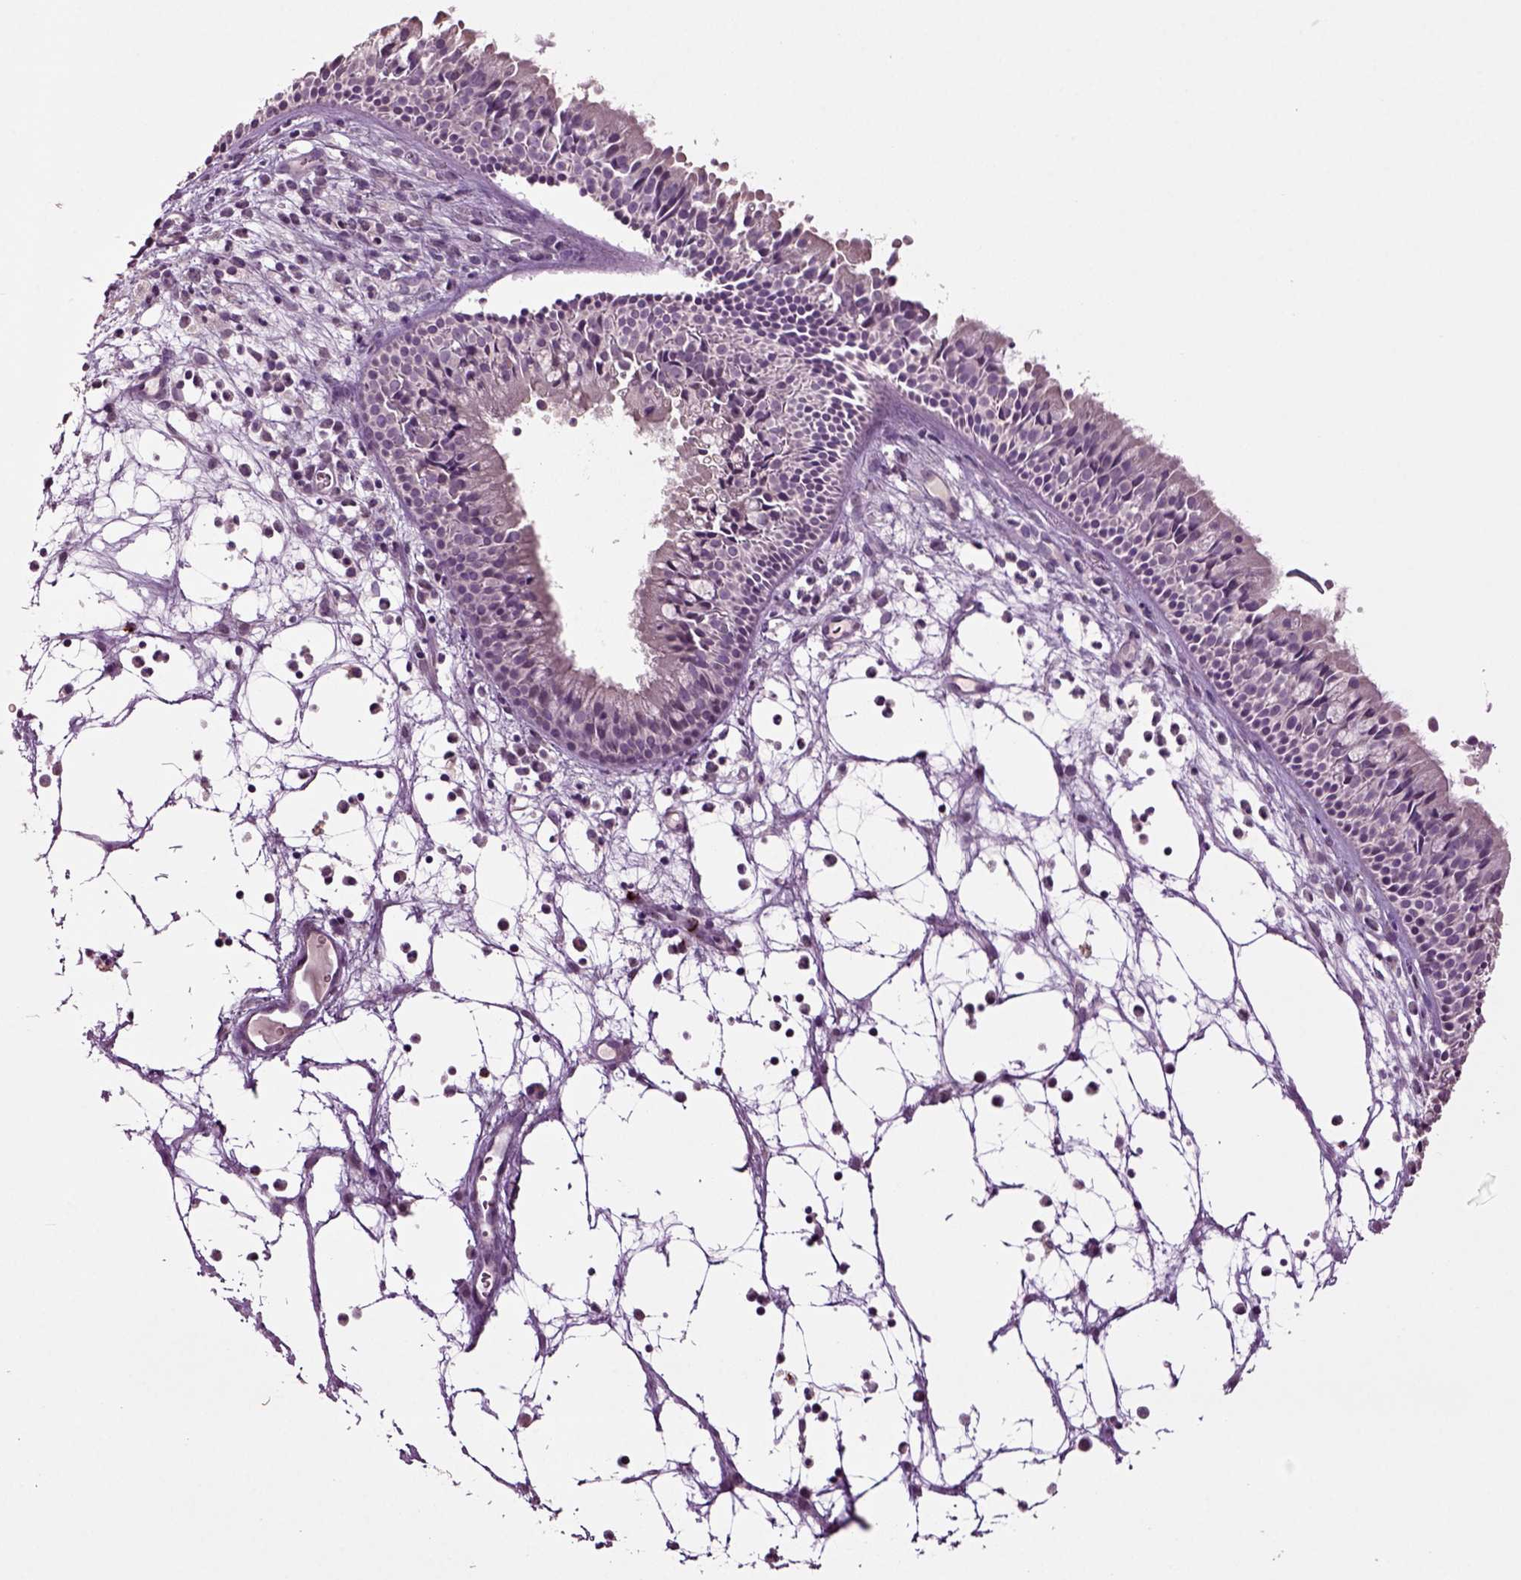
{"staining": {"intensity": "negative", "quantity": "none", "location": "none"}, "tissue": "nasopharynx", "cell_type": "Respiratory epithelial cells", "image_type": "normal", "snomed": [{"axis": "morphology", "description": "Normal tissue, NOS"}, {"axis": "topography", "description": "Nasopharynx"}], "caption": "DAB (3,3'-diaminobenzidine) immunohistochemical staining of unremarkable nasopharynx exhibits no significant expression in respiratory epithelial cells. Brightfield microscopy of immunohistochemistry stained with DAB (3,3'-diaminobenzidine) (brown) and hematoxylin (blue), captured at high magnification.", "gene": "SLC17A6", "patient": {"sex": "male", "age": 83}}